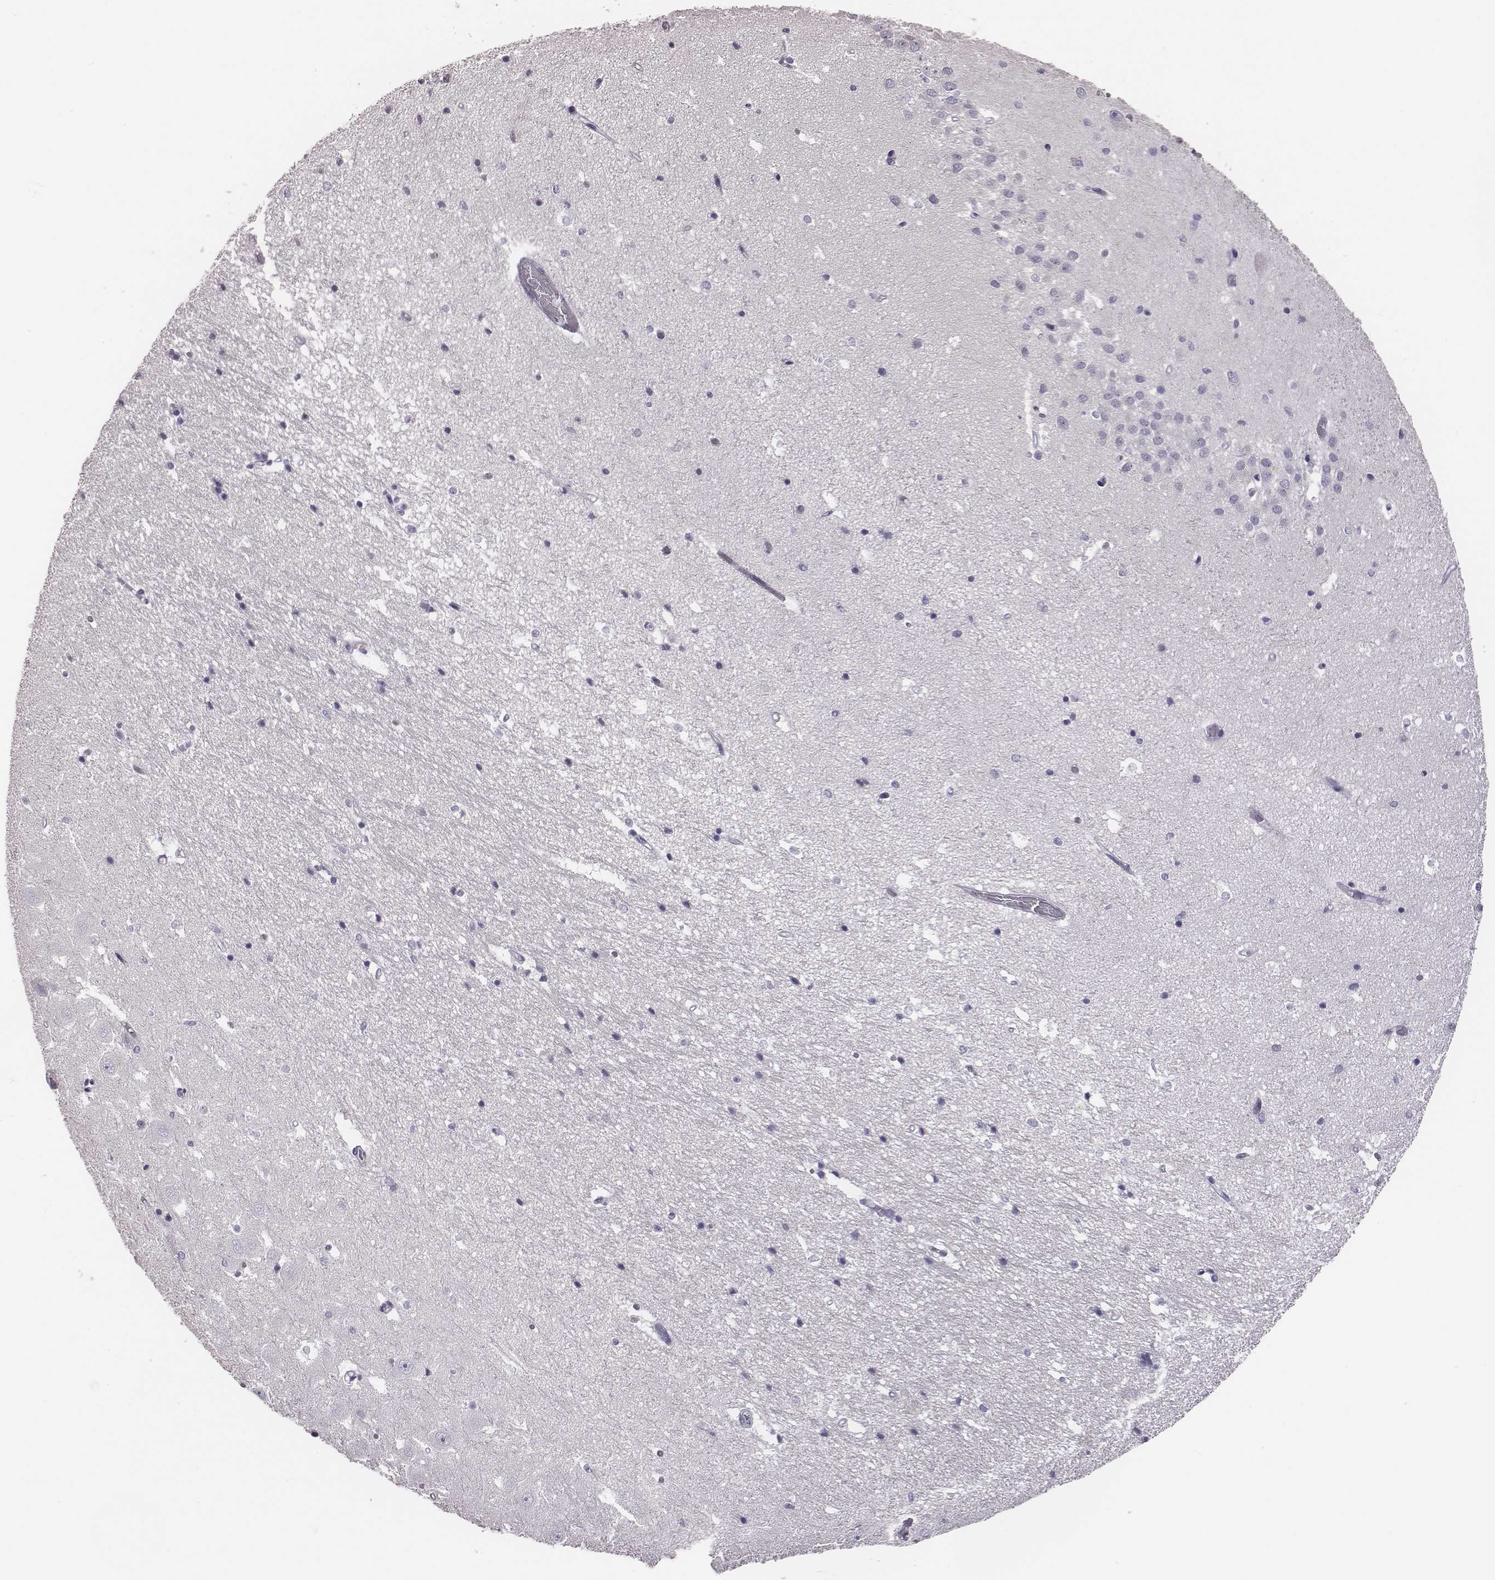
{"staining": {"intensity": "negative", "quantity": "none", "location": "none"}, "tissue": "hippocampus", "cell_type": "Glial cells", "image_type": "normal", "snomed": [{"axis": "morphology", "description": "Normal tissue, NOS"}, {"axis": "topography", "description": "Hippocampus"}], "caption": "Protein analysis of unremarkable hippocampus reveals no significant positivity in glial cells. Nuclei are stained in blue.", "gene": "ENSG00000290147", "patient": {"sex": "male", "age": 44}}